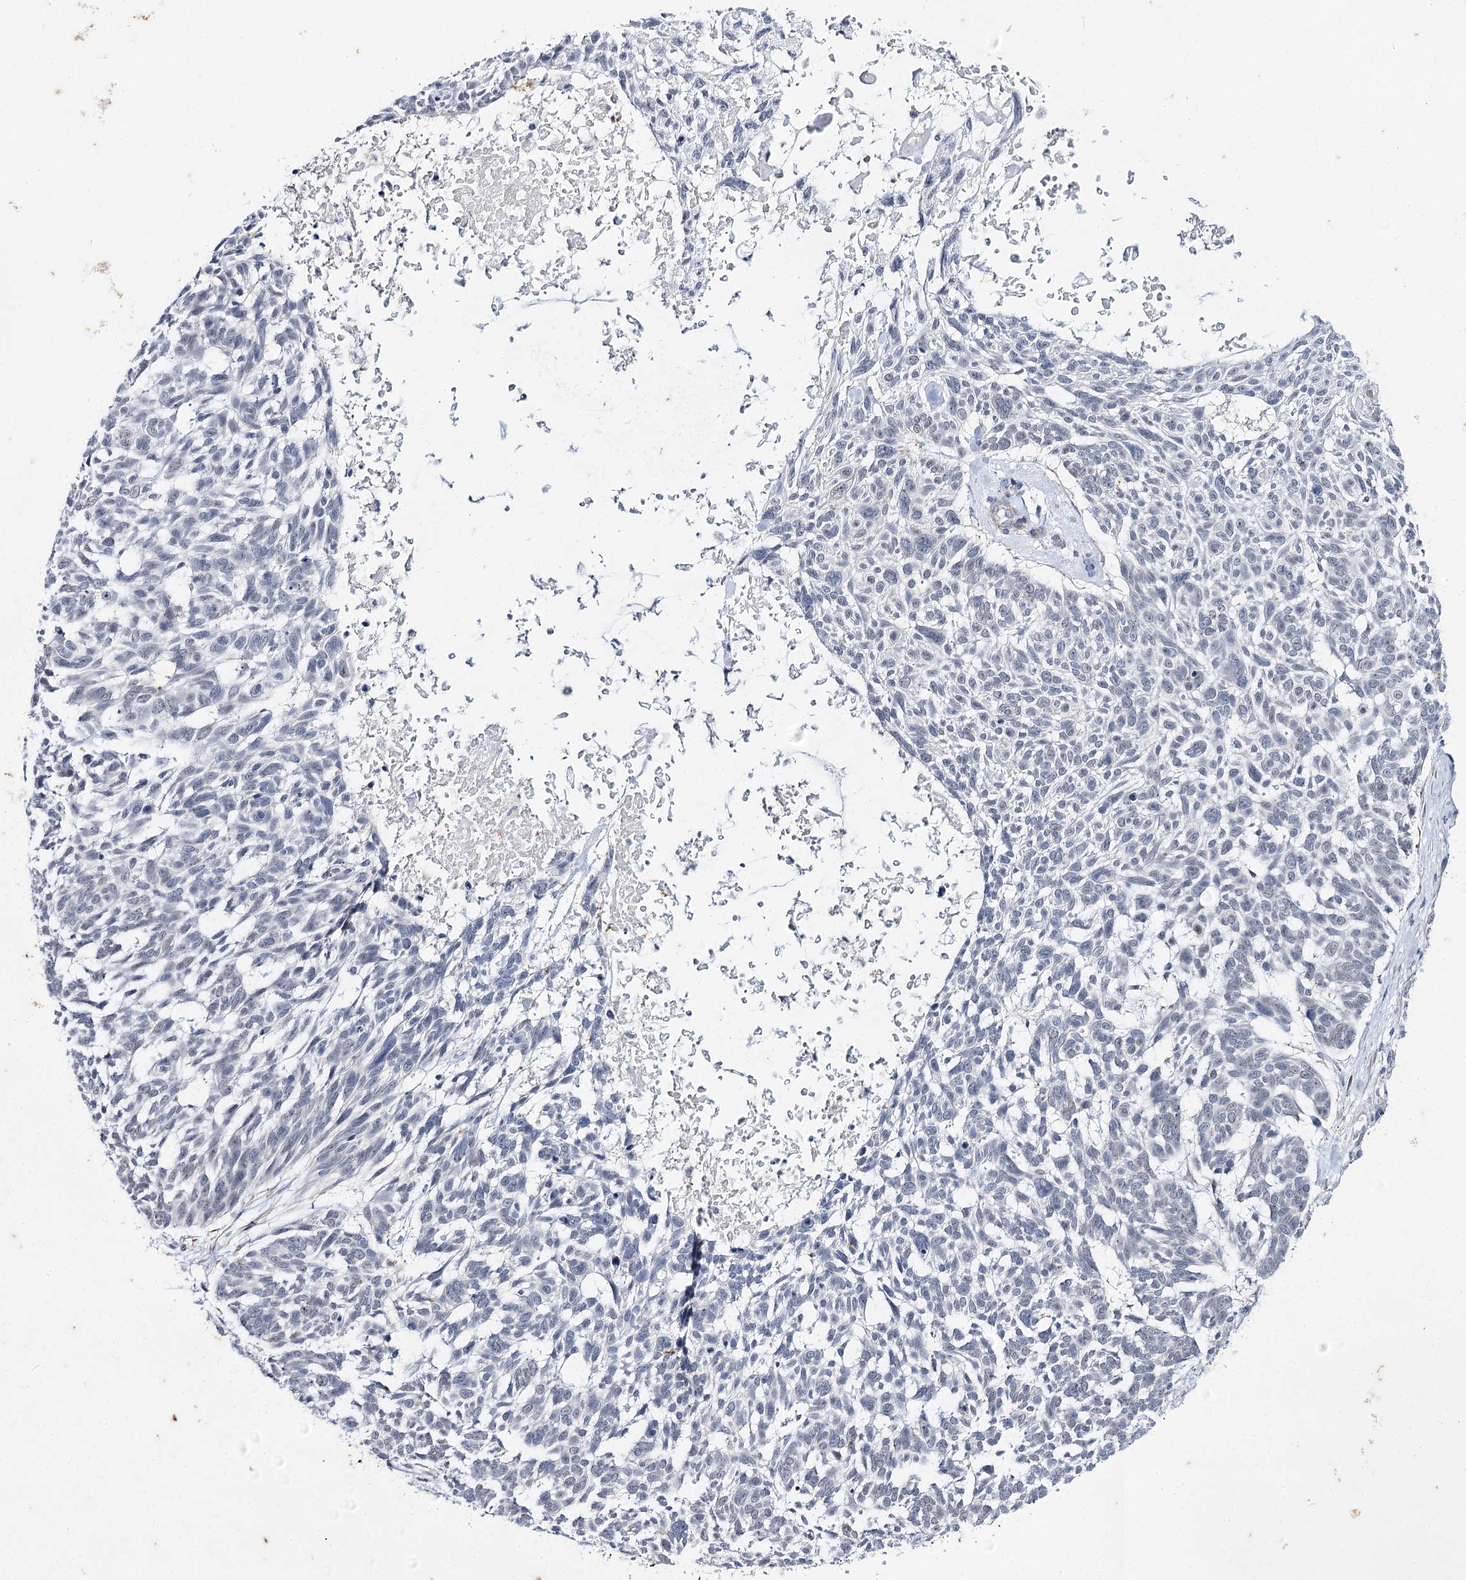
{"staining": {"intensity": "negative", "quantity": "none", "location": "none"}, "tissue": "skin cancer", "cell_type": "Tumor cells", "image_type": "cancer", "snomed": [{"axis": "morphology", "description": "Basal cell carcinoma"}, {"axis": "topography", "description": "Skin"}], "caption": "This is an IHC photomicrograph of human basal cell carcinoma (skin). There is no expression in tumor cells.", "gene": "AGXT2", "patient": {"sex": "male", "age": 88}}